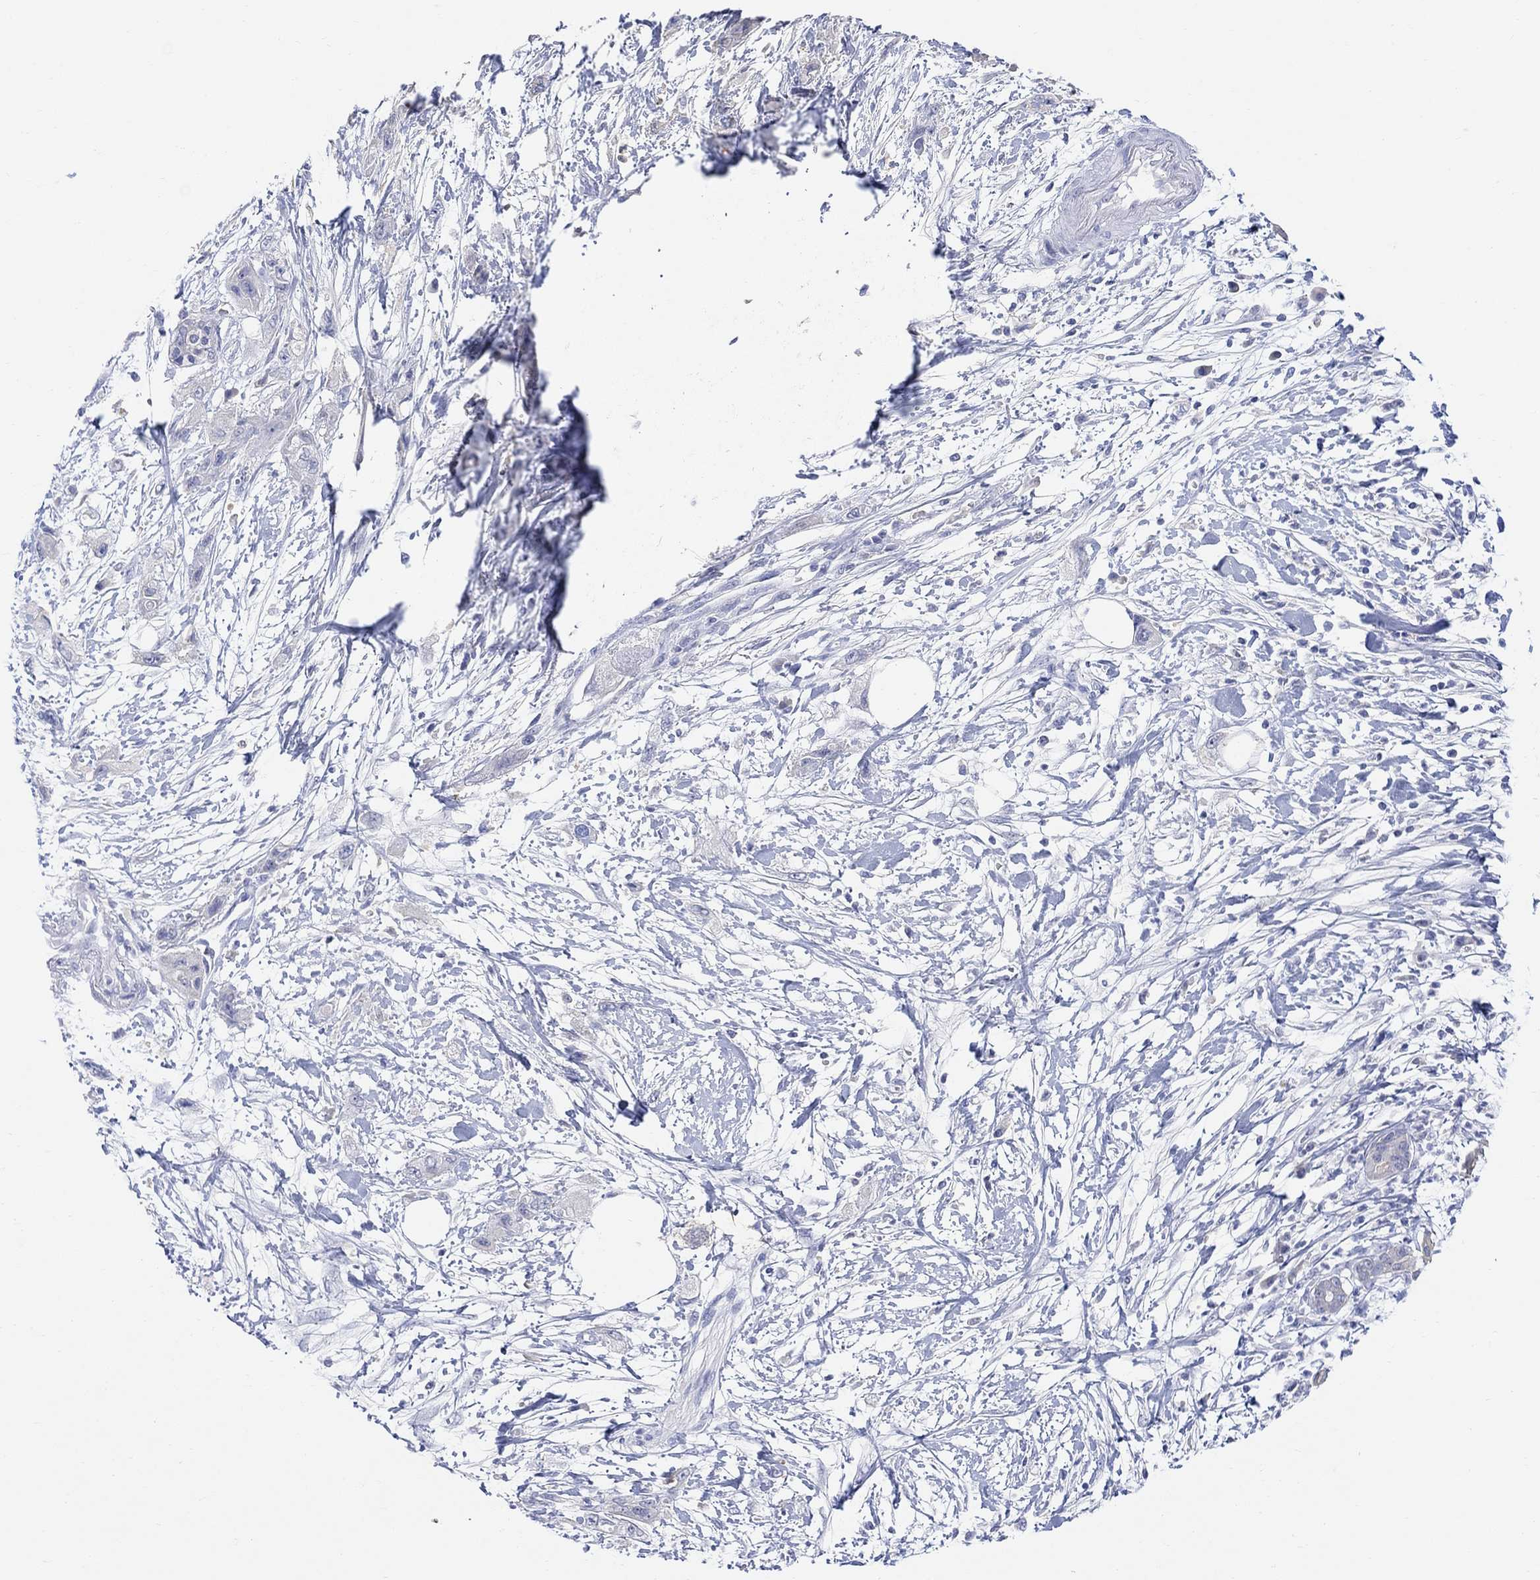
{"staining": {"intensity": "negative", "quantity": "none", "location": "none"}, "tissue": "pancreatic cancer", "cell_type": "Tumor cells", "image_type": "cancer", "snomed": [{"axis": "morphology", "description": "Adenocarcinoma, NOS"}, {"axis": "topography", "description": "Pancreas"}], "caption": "Tumor cells are negative for protein expression in human pancreatic cancer.", "gene": "TYR", "patient": {"sex": "male", "age": 72}}